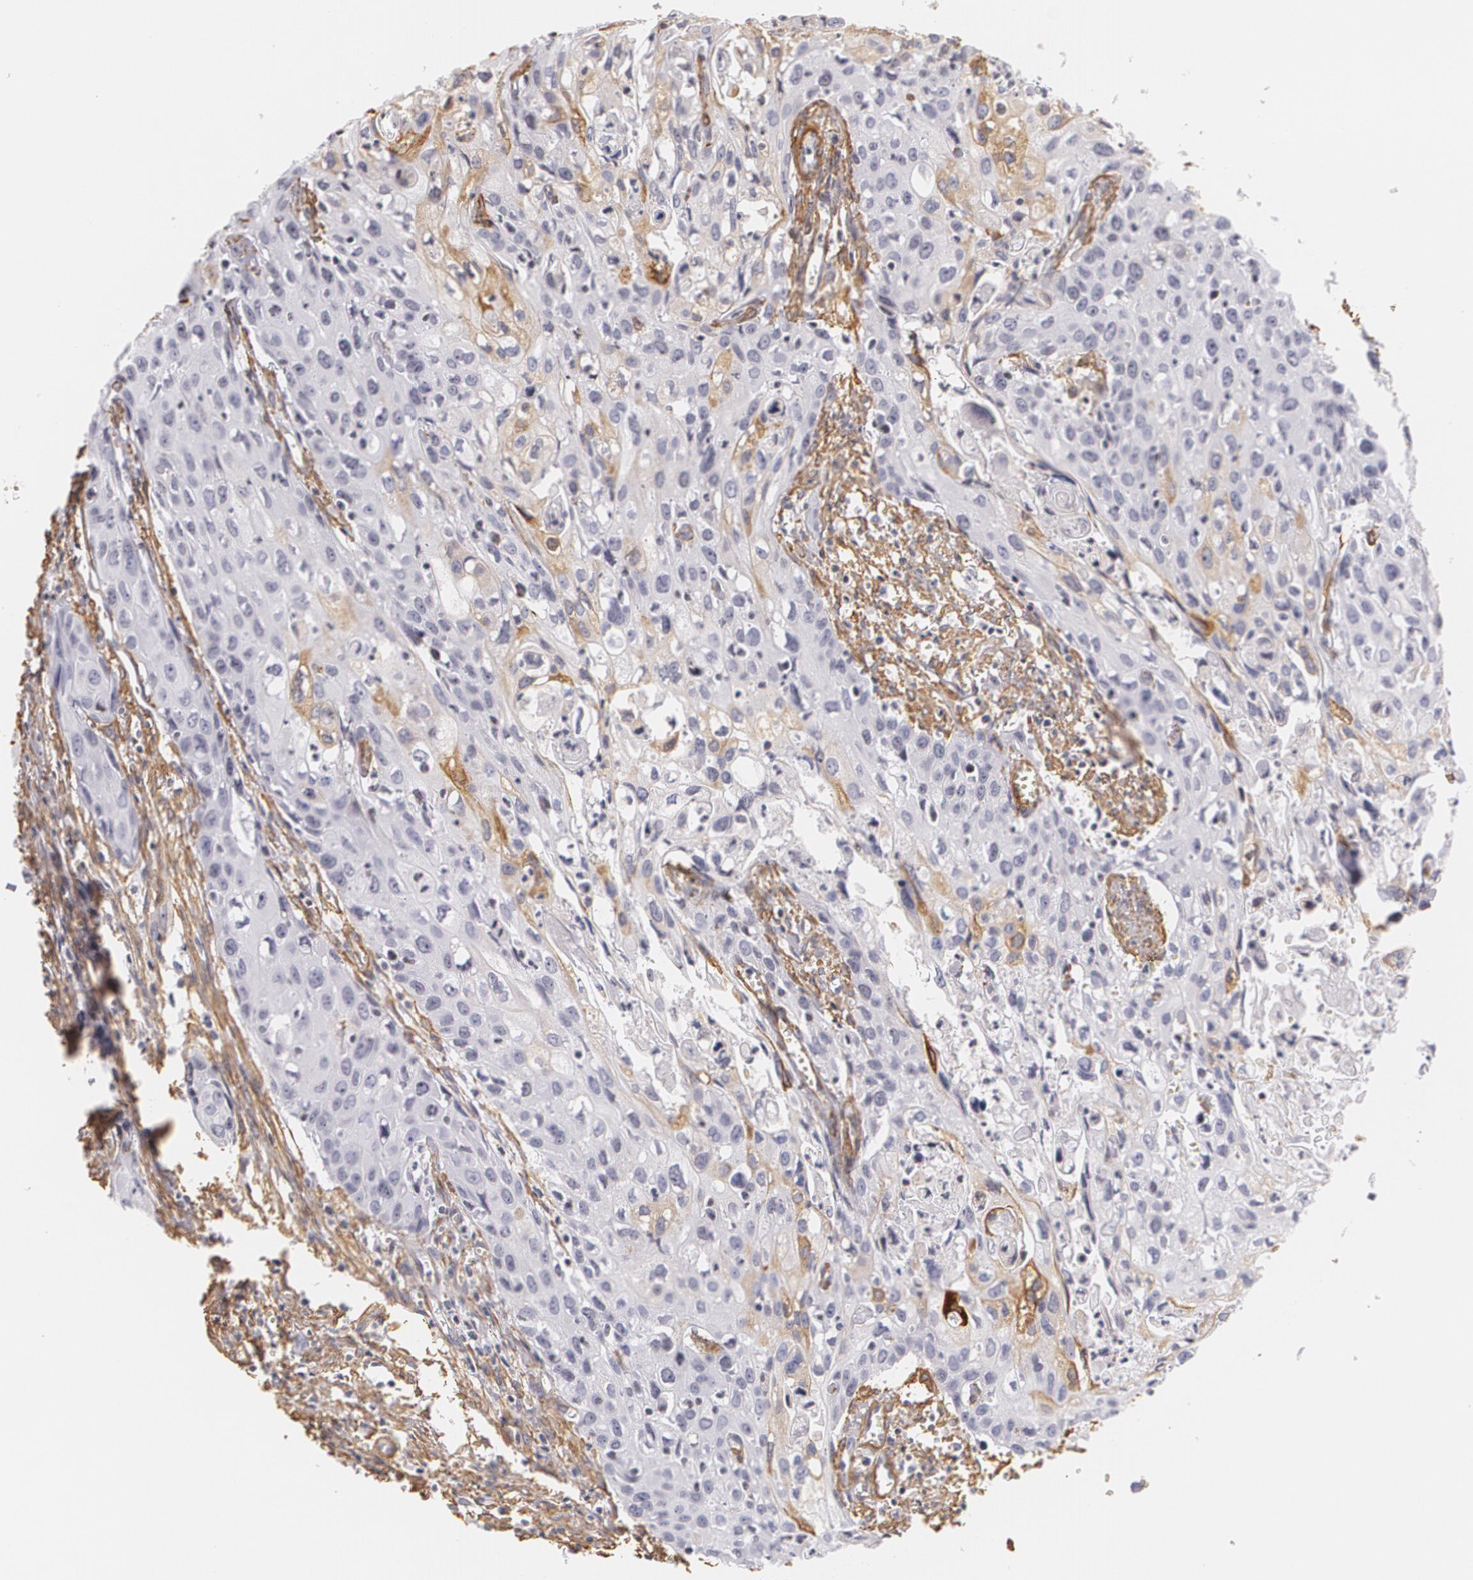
{"staining": {"intensity": "negative", "quantity": "none", "location": "none"}, "tissue": "urothelial cancer", "cell_type": "Tumor cells", "image_type": "cancer", "snomed": [{"axis": "morphology", "description": "Urothelial carcinoma, High grade"}, {"axis": "topography", "description": "Urinary bladder"}], "caption": "A high-resolution image shows immunohistochemistry (IHC) staining of urothelial cancer, which displays no significant staining in tumor cells.", "gene": "VAMP1", "patient": {"sex": "male", "age": 54}}